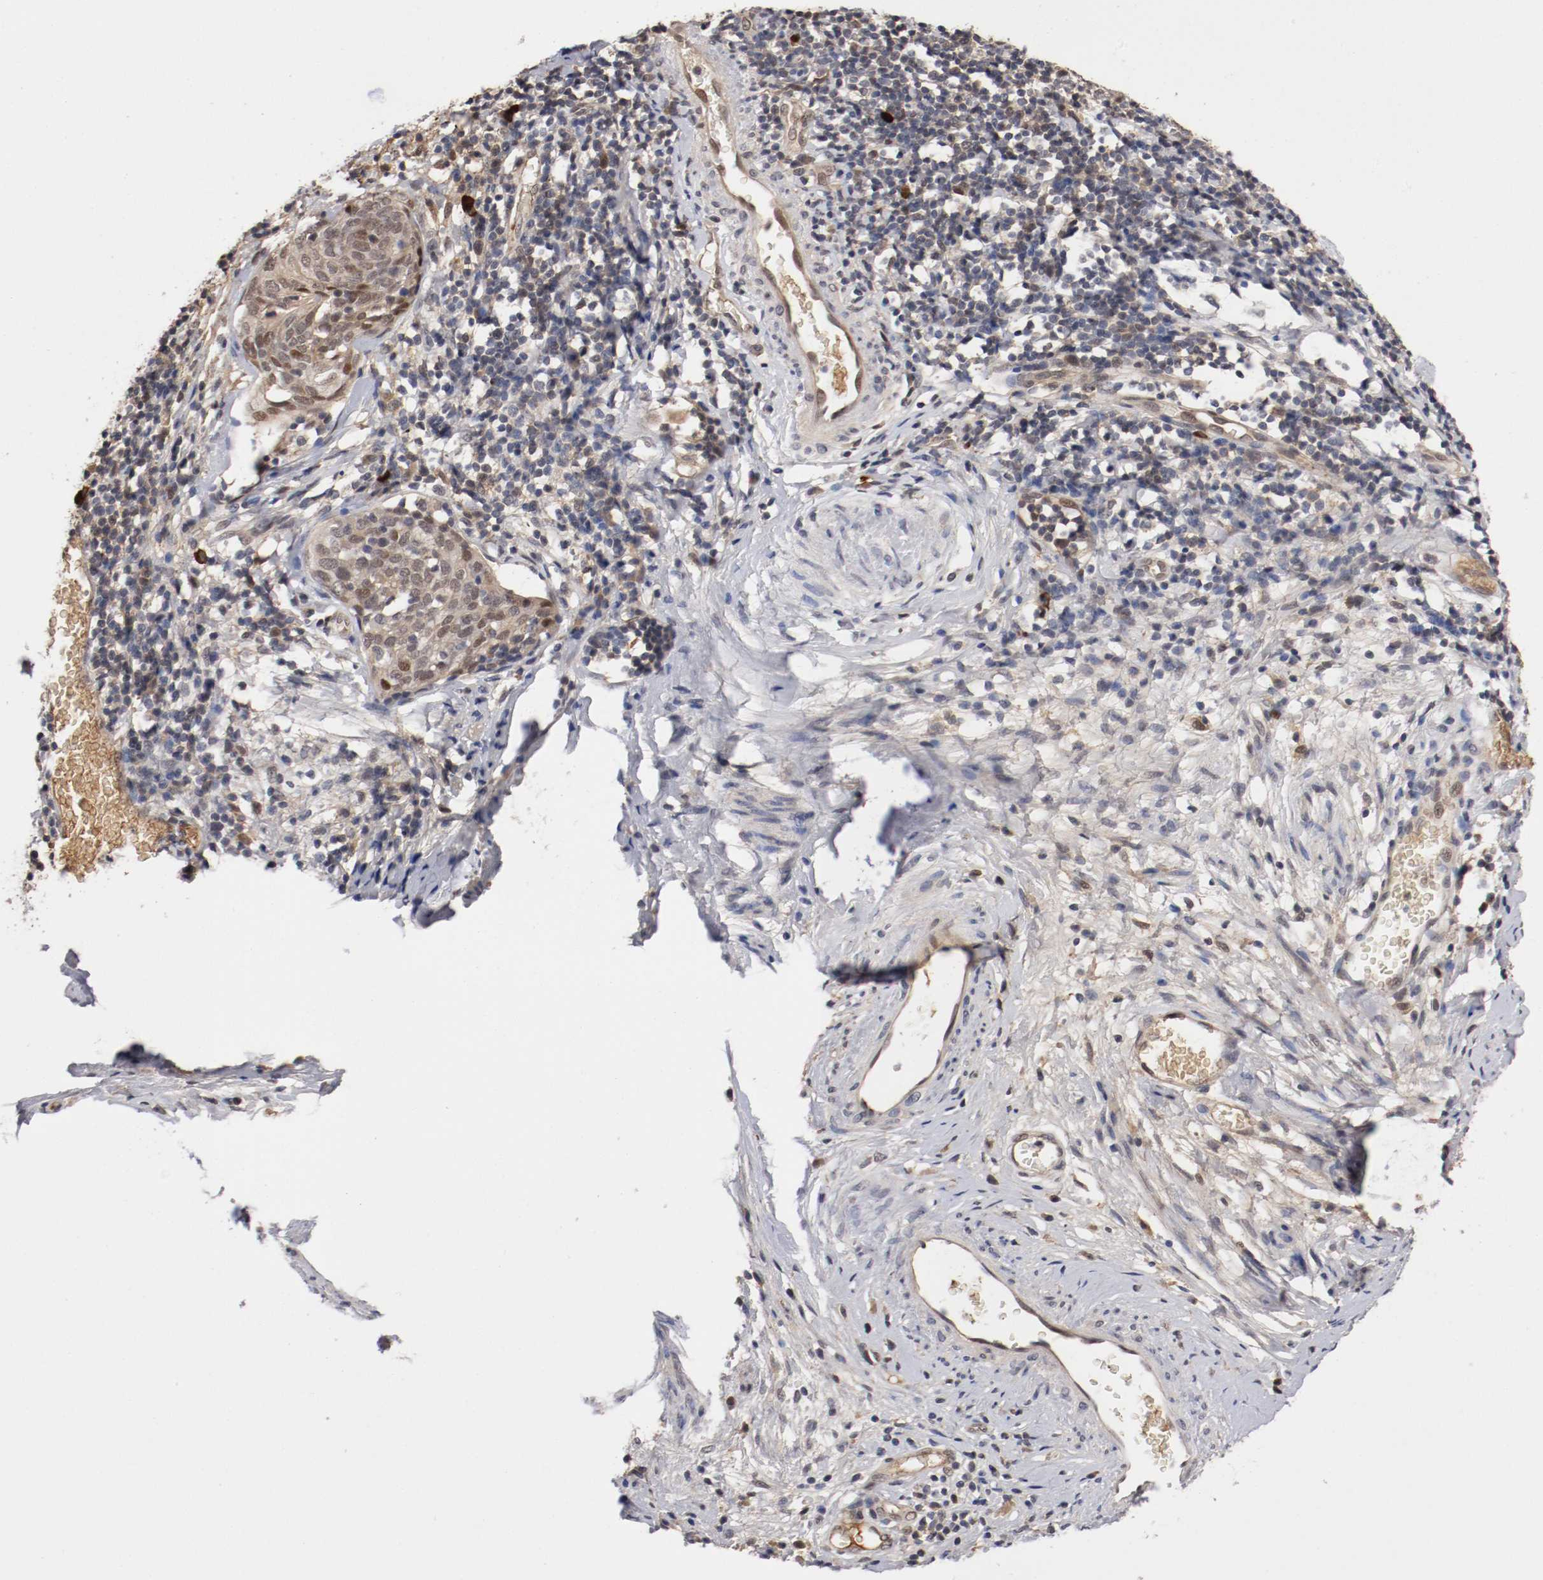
{"staining": {"intensity": "moderate", "quantity": "25%-75%", "location": "nuclear"}, "tissue": "cervical cancer", "cell_type": "Tumor cells", "image_type": "cancer", "snomed": [{"axis": "morphology", "description": "Normal tissue, NOS"}, {"axis": "morphology", "description": "Squamous cell carcinoma, NOS"}, {"axis": "topography", "description": "Cervix"}], "caption": "Approximately 25%-75% of tumor cells in human cervical squamous cell carcinoma exhibit moderate nuclear protein positivity as visualized by brown immunohistochemical staining.", "gene": "DNMT3B", "patient": {"sex": "female", "age": 67}}